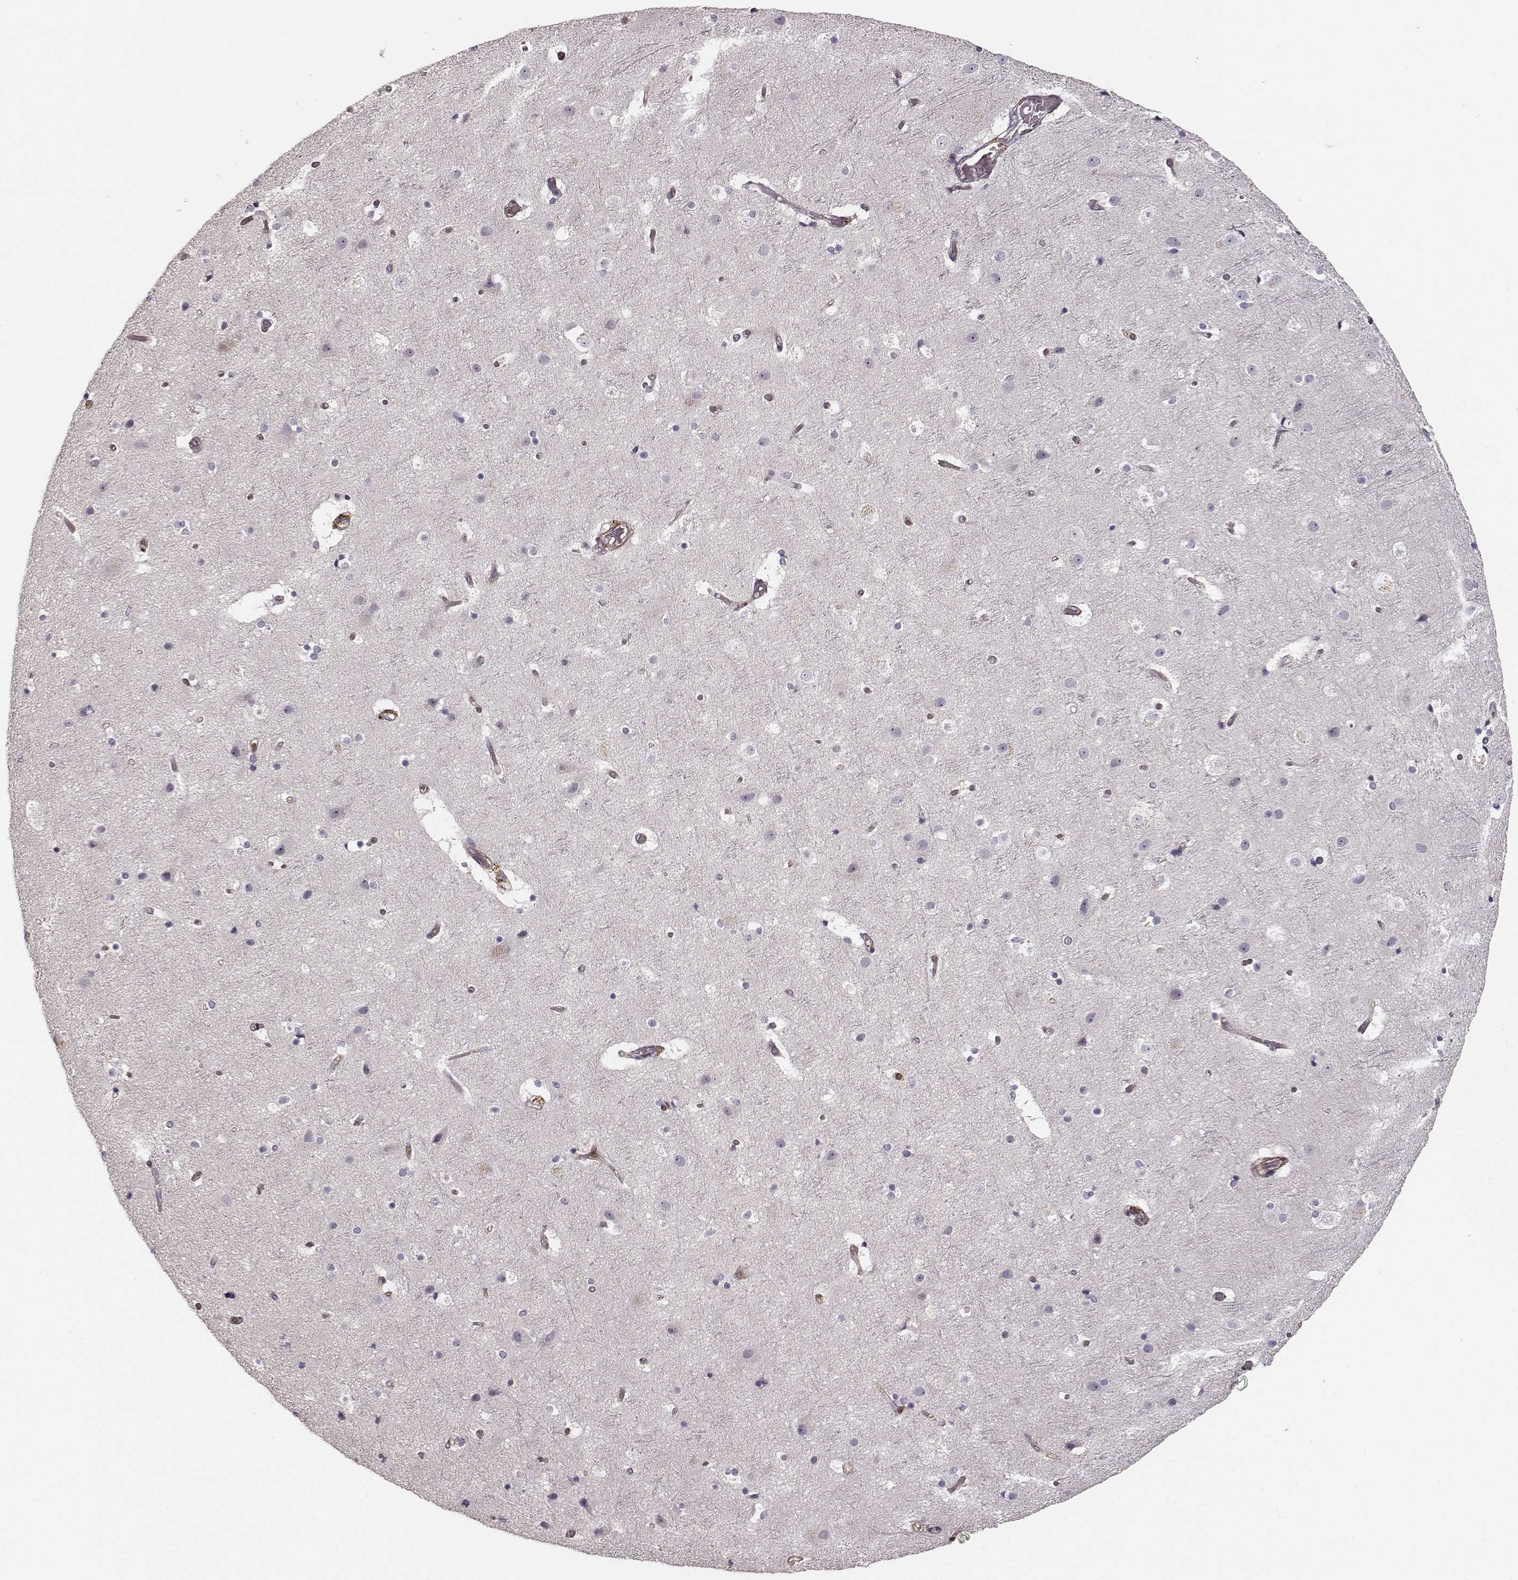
{"staining": {"intensity": "negative", "quantity": "none", "location": "none"}, "tissue": "cerebral cortex", "cell_type": "Endothelial cells", "image_type": "normal", "snomed": [{"axis": "morphology", "description": "Normal tissue, NOS"}, {"axis": "topography", "description": "Cerebral cortex"}], "caption": "IHC of normal cerebral cortex demonstrates no staining in endothelial cells. (Stains: DAB immunohistochemistry with hematoxylin counter stain, Microscopy: brightfield microscopy at high magnification).", "gene": "ZYX", "patient": {"sex": "female", "age": 52}}